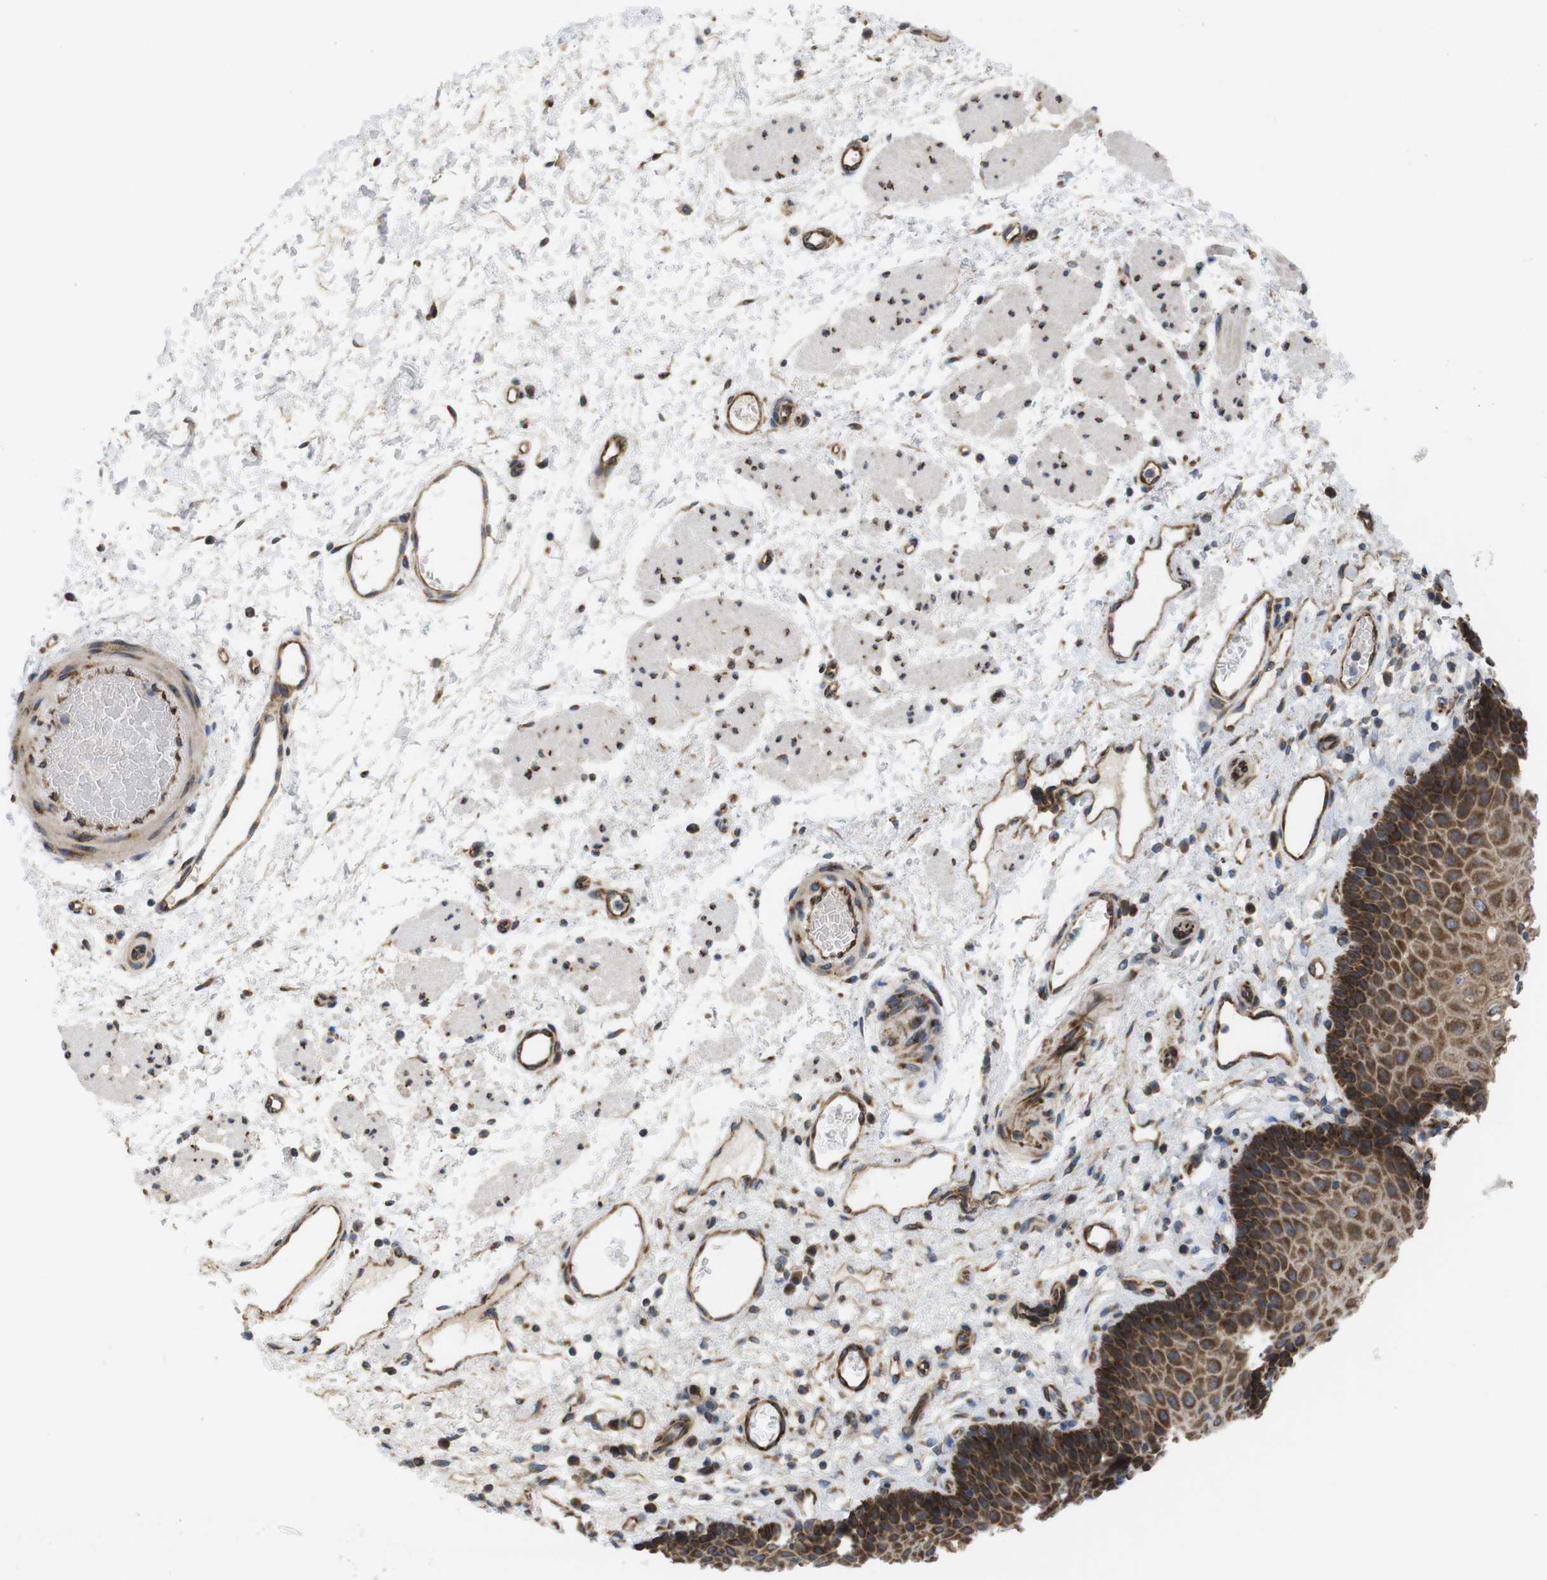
{"staining": {"intensity": "moderate", "quantity": ">75%", "location": "cytoplasmic/membranous"}, "tissue": "esophagus", "cell_type": "Squamous epithelial cells", "image_type": "normal", "snomed": [{"axis": "morphology", "description": "Normal tissue, NOS"}, {"axis": "topography", "description": "Esophagus"}], "caption": "Protein expression by immunohistochemistry (IHC) demonstrates moderate cytoplasmic/membranous staining in about >75% of squamous epithelial cells in benign esophagus.", "gene": "PCNX2", "patient": {"sex": "male", "age": 54}}